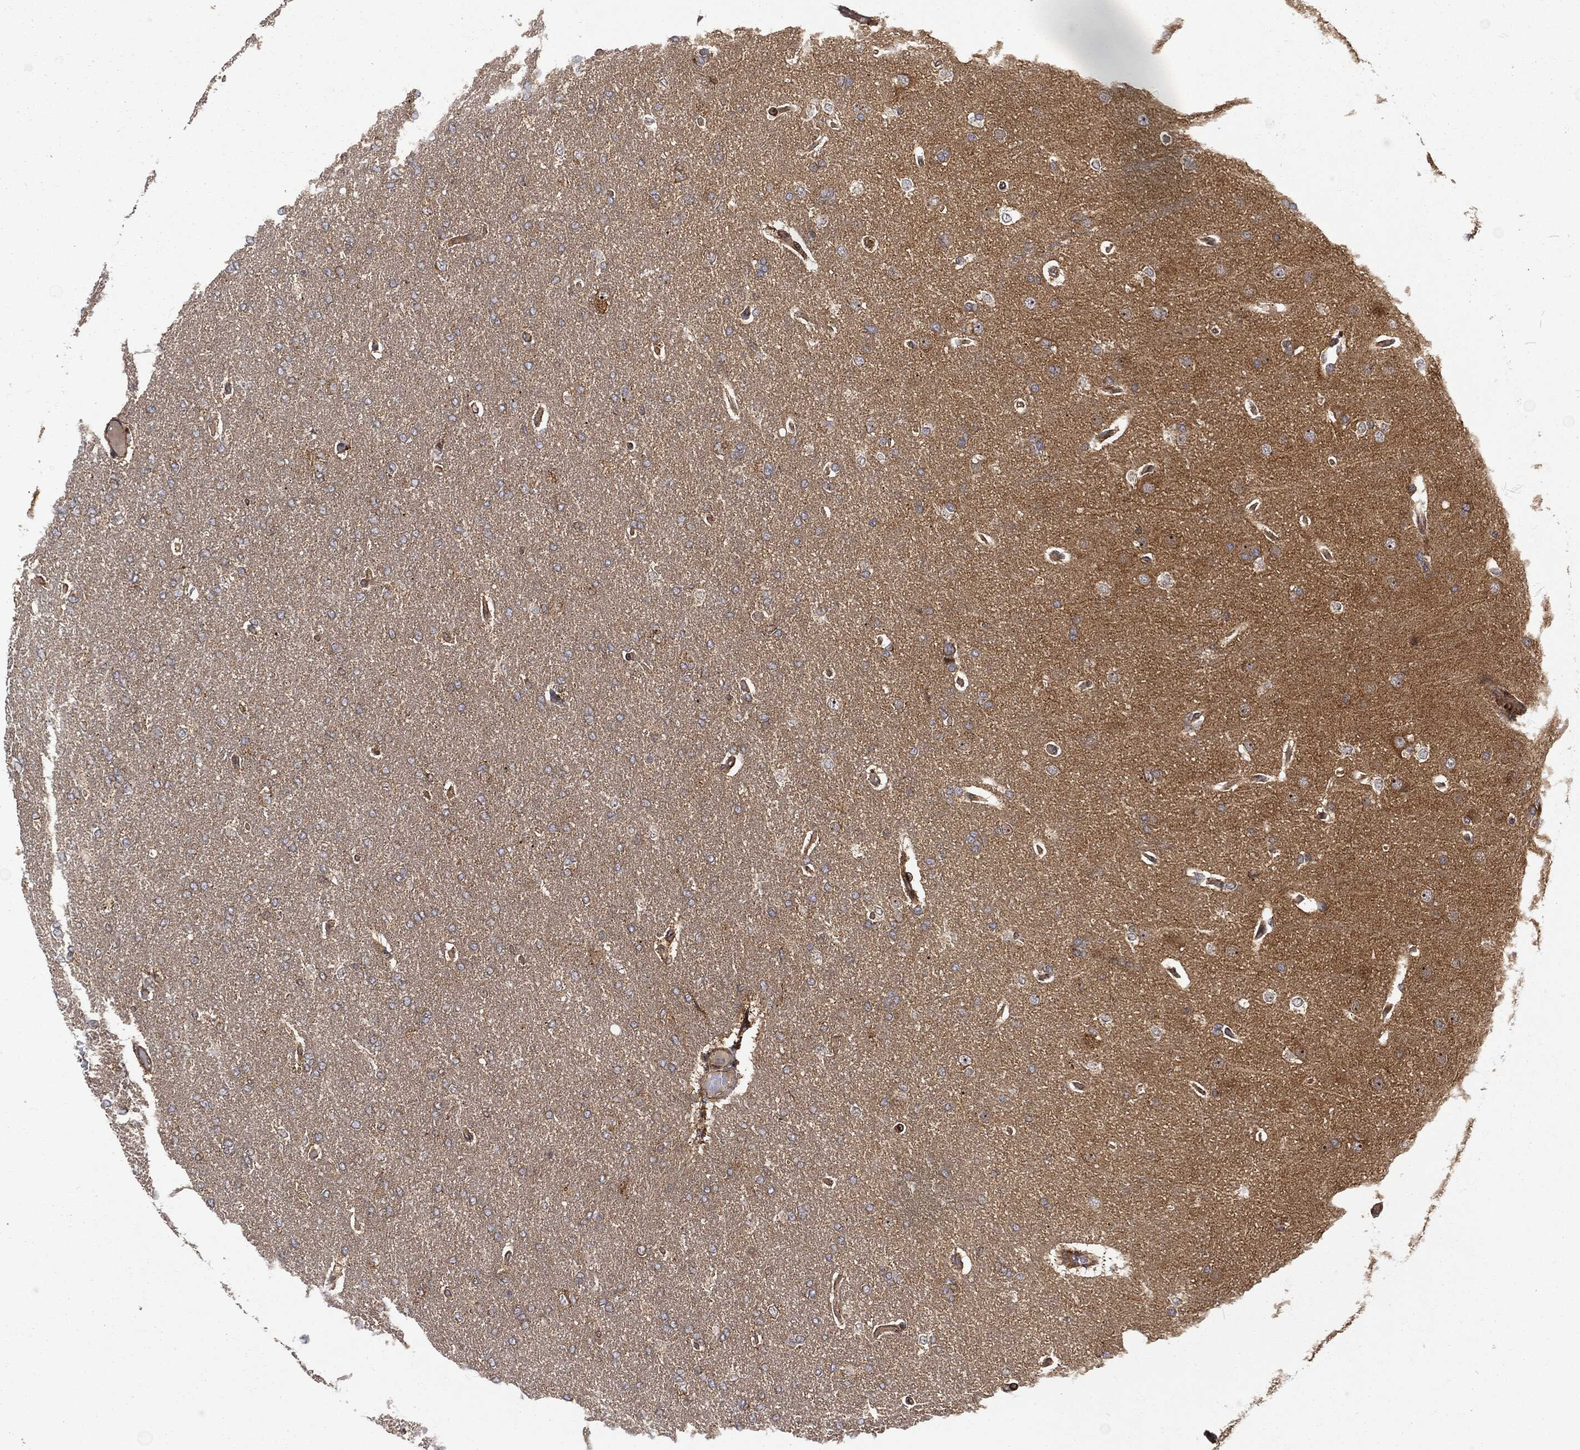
{"staining": {"intensity": "negative", "quantity": "none", "location": "none"}, "tissue": "glioma", "cell_type": "Tumor cells", "image_type": "cancer", "snomed": [{"axis": "morphology", "description": "Glioma, malignant, Low grade"}, {"axis": "topography", "description": "Brain"}], "caption": "Immunohistochemistry (IHC) image of human malignant glioma (low-grade) stained for a protein (brown), which shows no expression in tumor cells.", "gene": "RFTN1", "patient": {"sex": "male", "age": 41}}